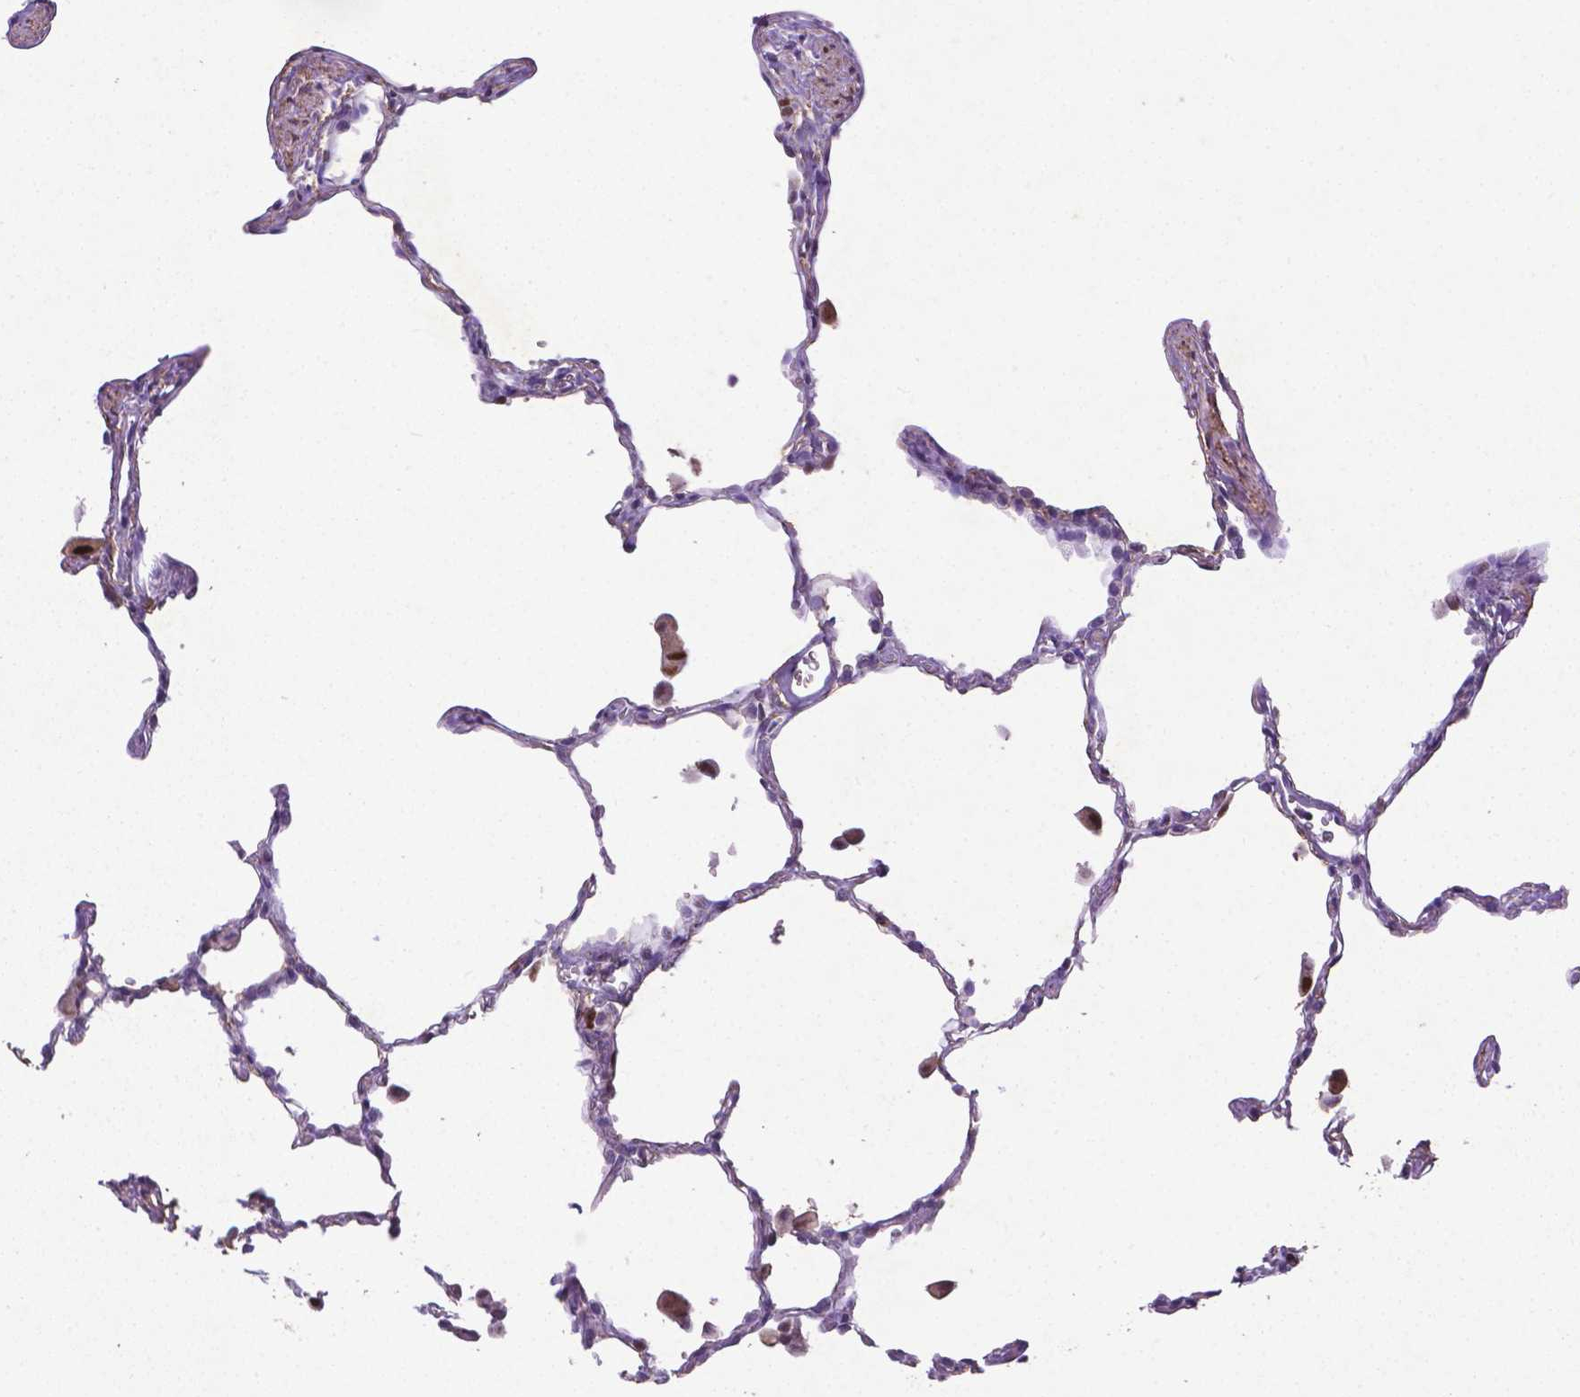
{"staining": {"intensity": "moderate", "quantity": "<25%", "location": "nuclear"}, "tissue": "lung", "cell_type": "Alveolar cells", "image_type": "normal", "snomed": [{"axis": "morphology", "description": "Normal tissue, NOS"}, {"axis": "topography", "description": "Lung"}], "caption": "The immunohistochemical stain shows moderate nuclear staining in alveolar cells of benign lung. (DAB IHC with brightfield microscopy, high magnification).", "gene": "CDKN1A", "patient": {"sex": "female", "age": 47}}